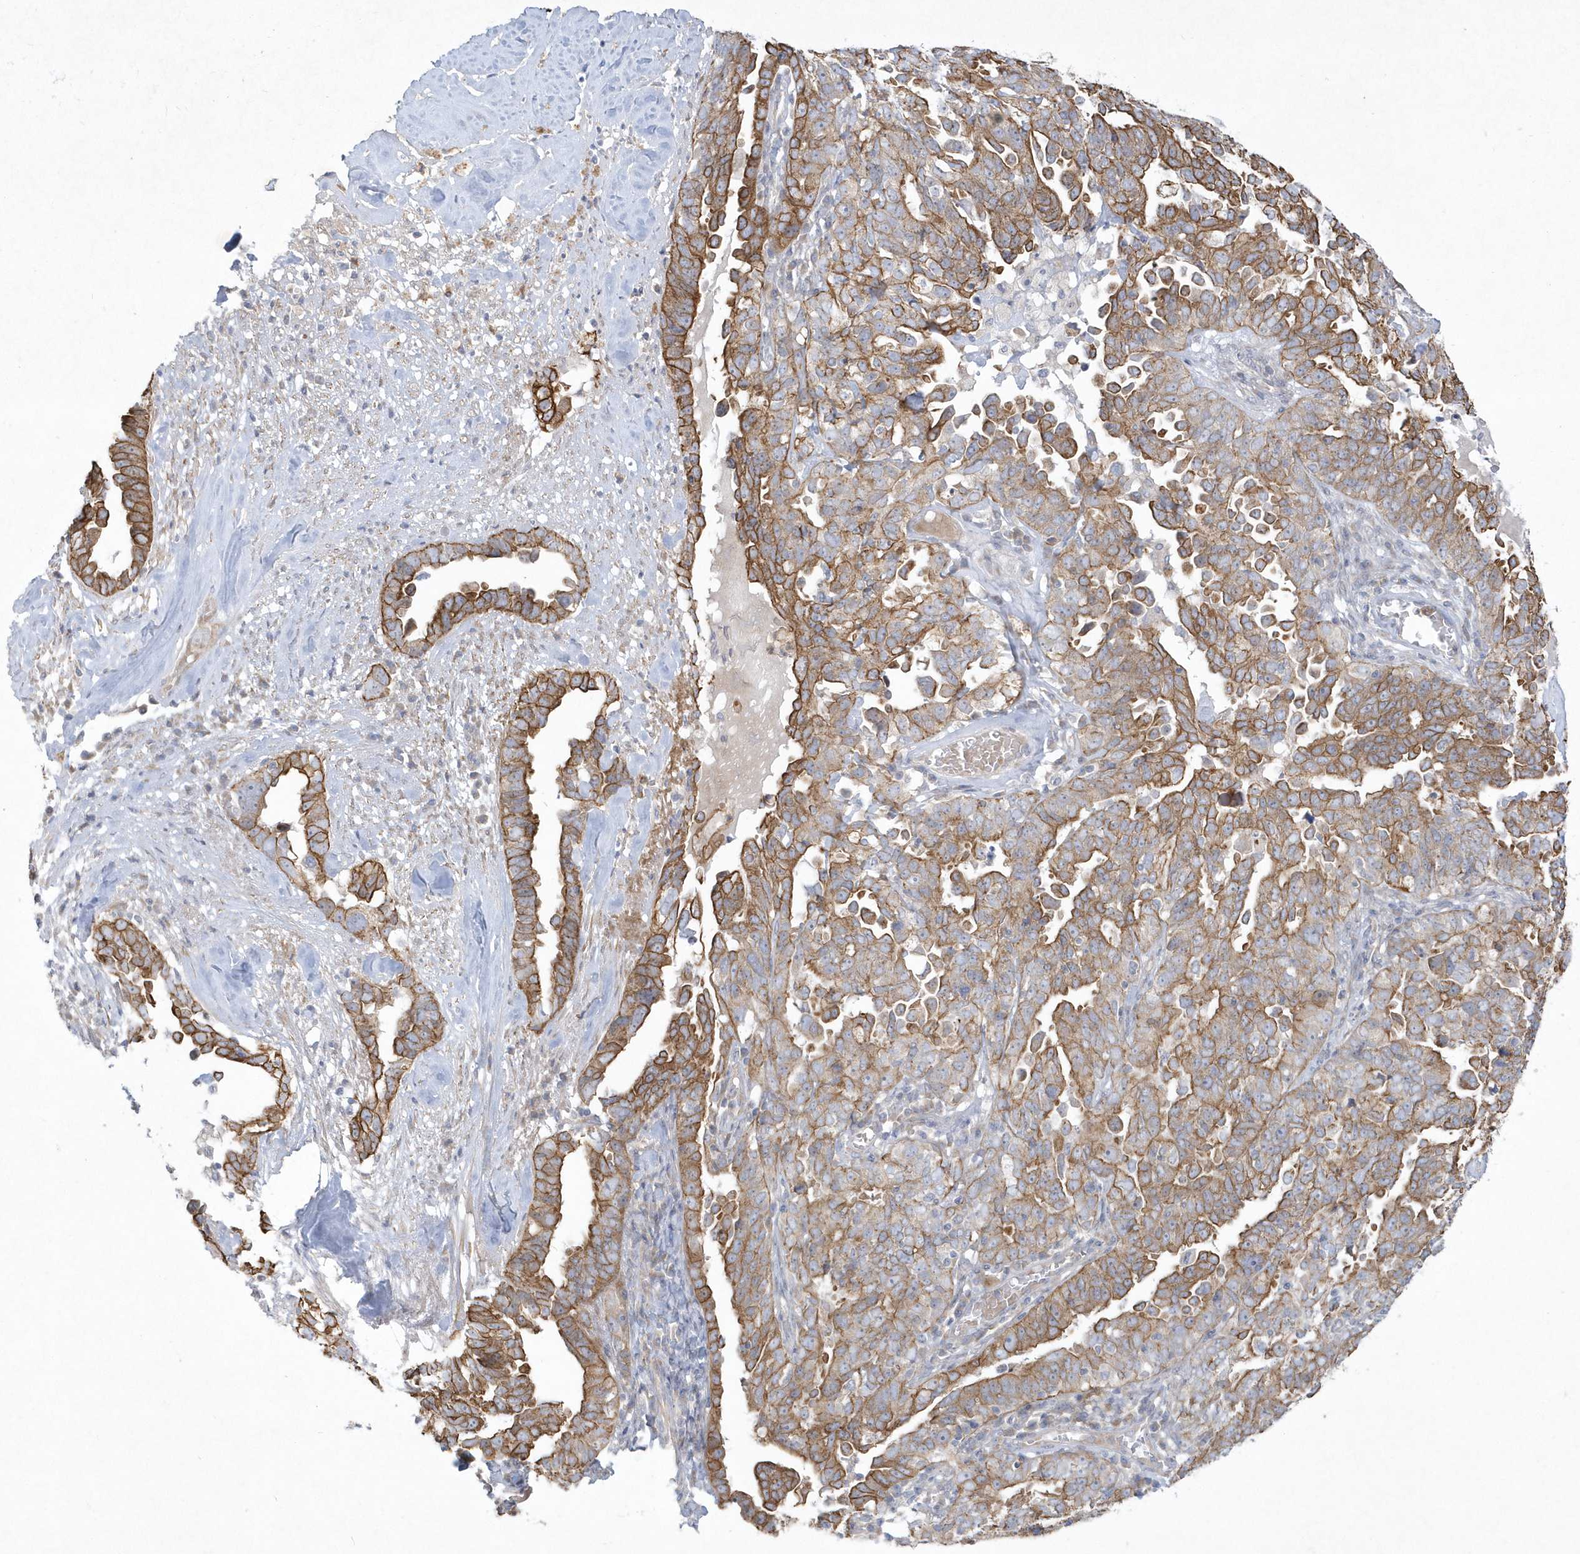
{"staining": {"intensity": "strong", "quantity": ">75%", "location": "cytoplasmic/membranous"}, "tissue": "ovarian cancer", "cell_type": "Tumor cells", "image_type": "cancer", "snomed": [{"axis": "morphology", "description": "Carcinoma, endometroid"}, {"axis": "topography", "description": "Ovary"}], "caption": "Protein staining of endometroid carcinoma (ovarian) tissue reveals strong cytoplasmic/membranous staining in about >75% of tumor cells.", "gene": "LARS1", "patient": {"sex": "female", "age": 62}}